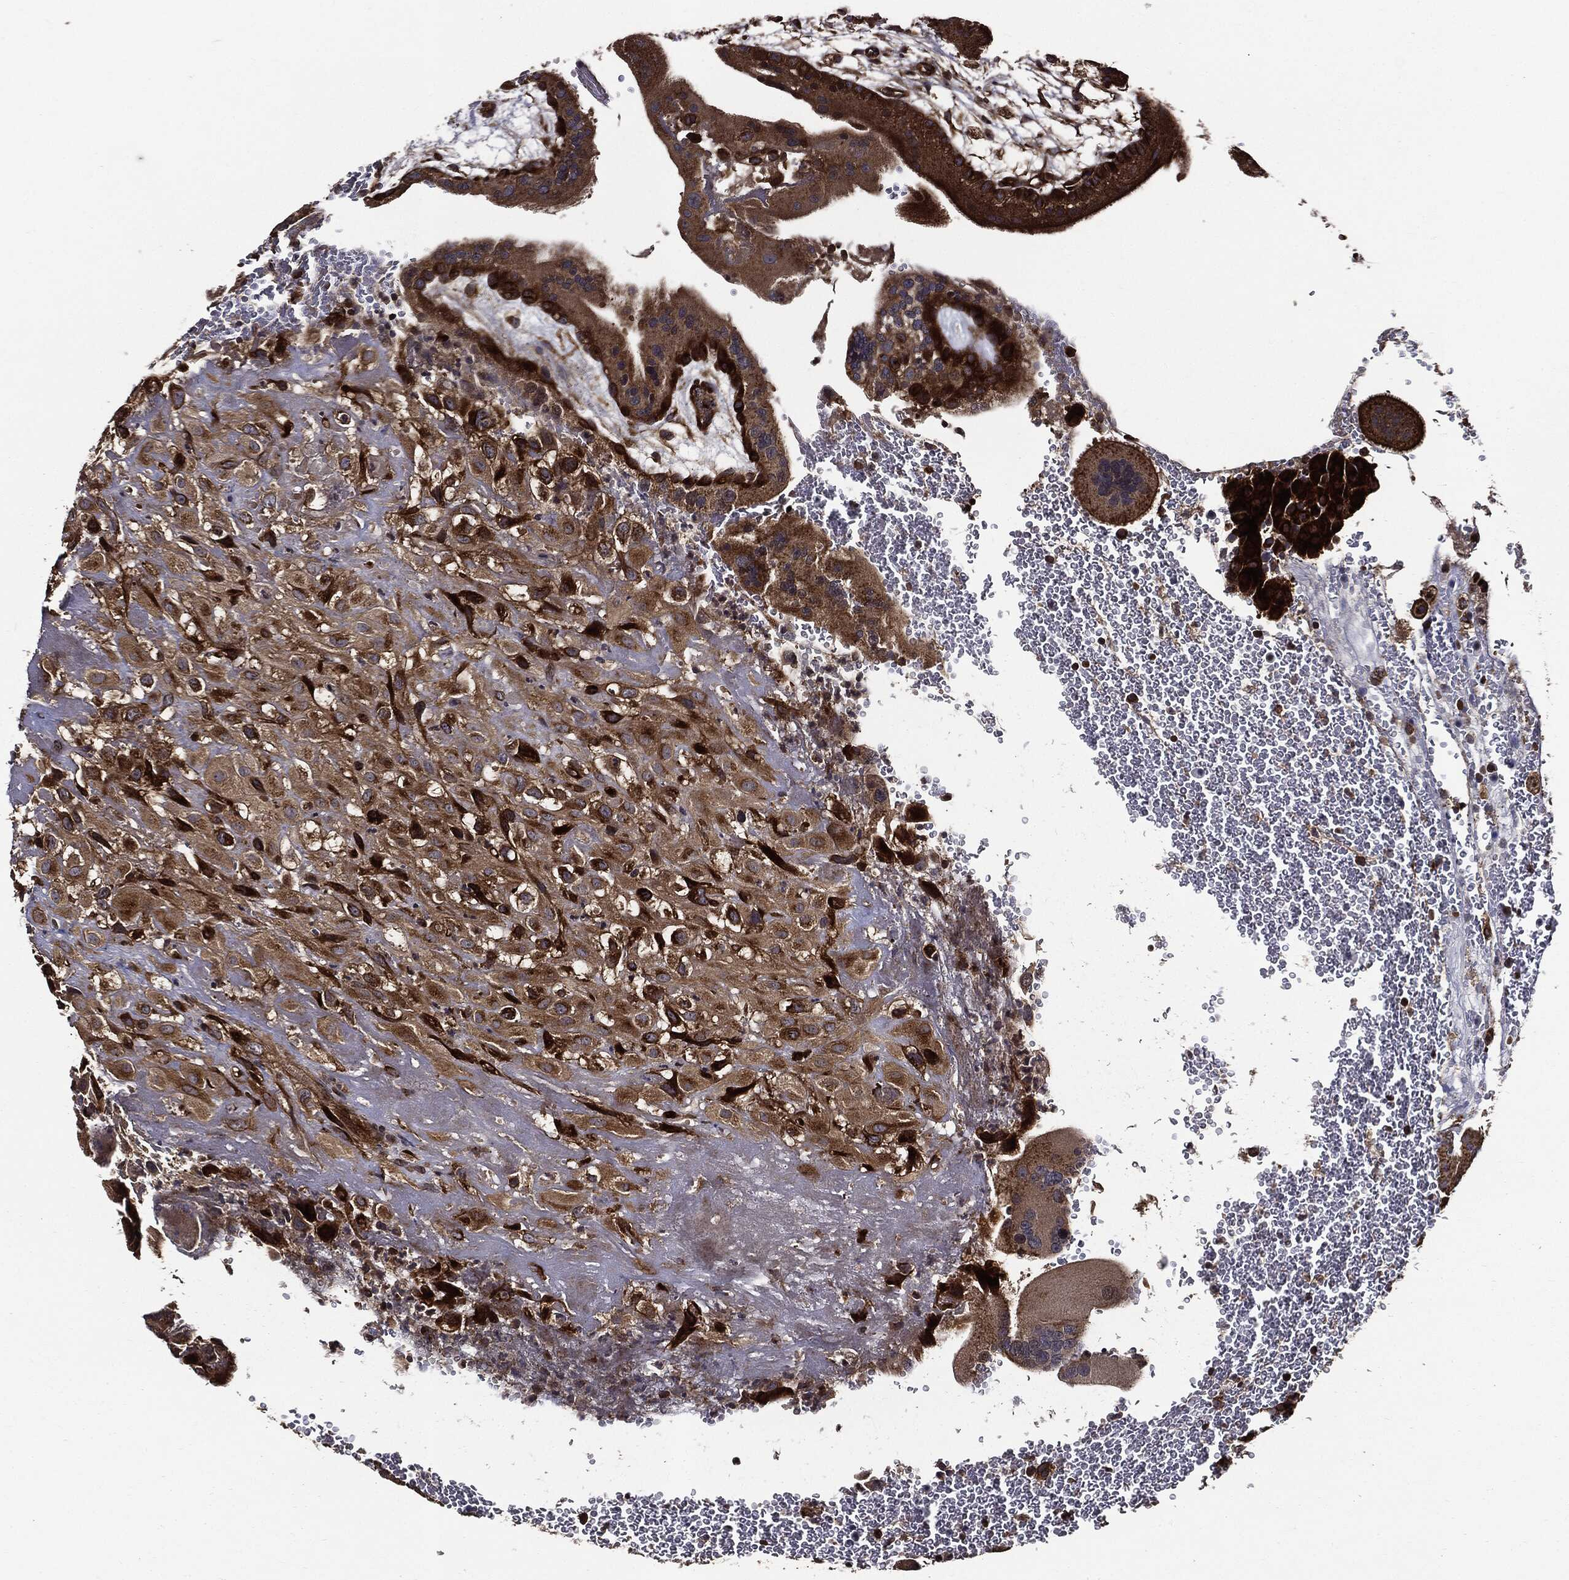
{"staining": {"intensity": "moderate", "quantity": ">75%", "location": "cytoplasmic/membranous"}, "tissue": "placenta", "cell_type": "Decidual cells", "image_type": "normal", "snomed": [{"axis": "morphology", "description": "Normal tissue, NOS"}, {"axis": "topography", "description": "Placenta"}], "caption": "High-power microscopy captured an immunohistochemistry (IHC) image of unremarkable placenta, revealing moderate cytoplasmic/membranous positivity in approximately >75% of decidual cells.", "gene": "HTT", "patient": {"sex": "female", "age": 19}}